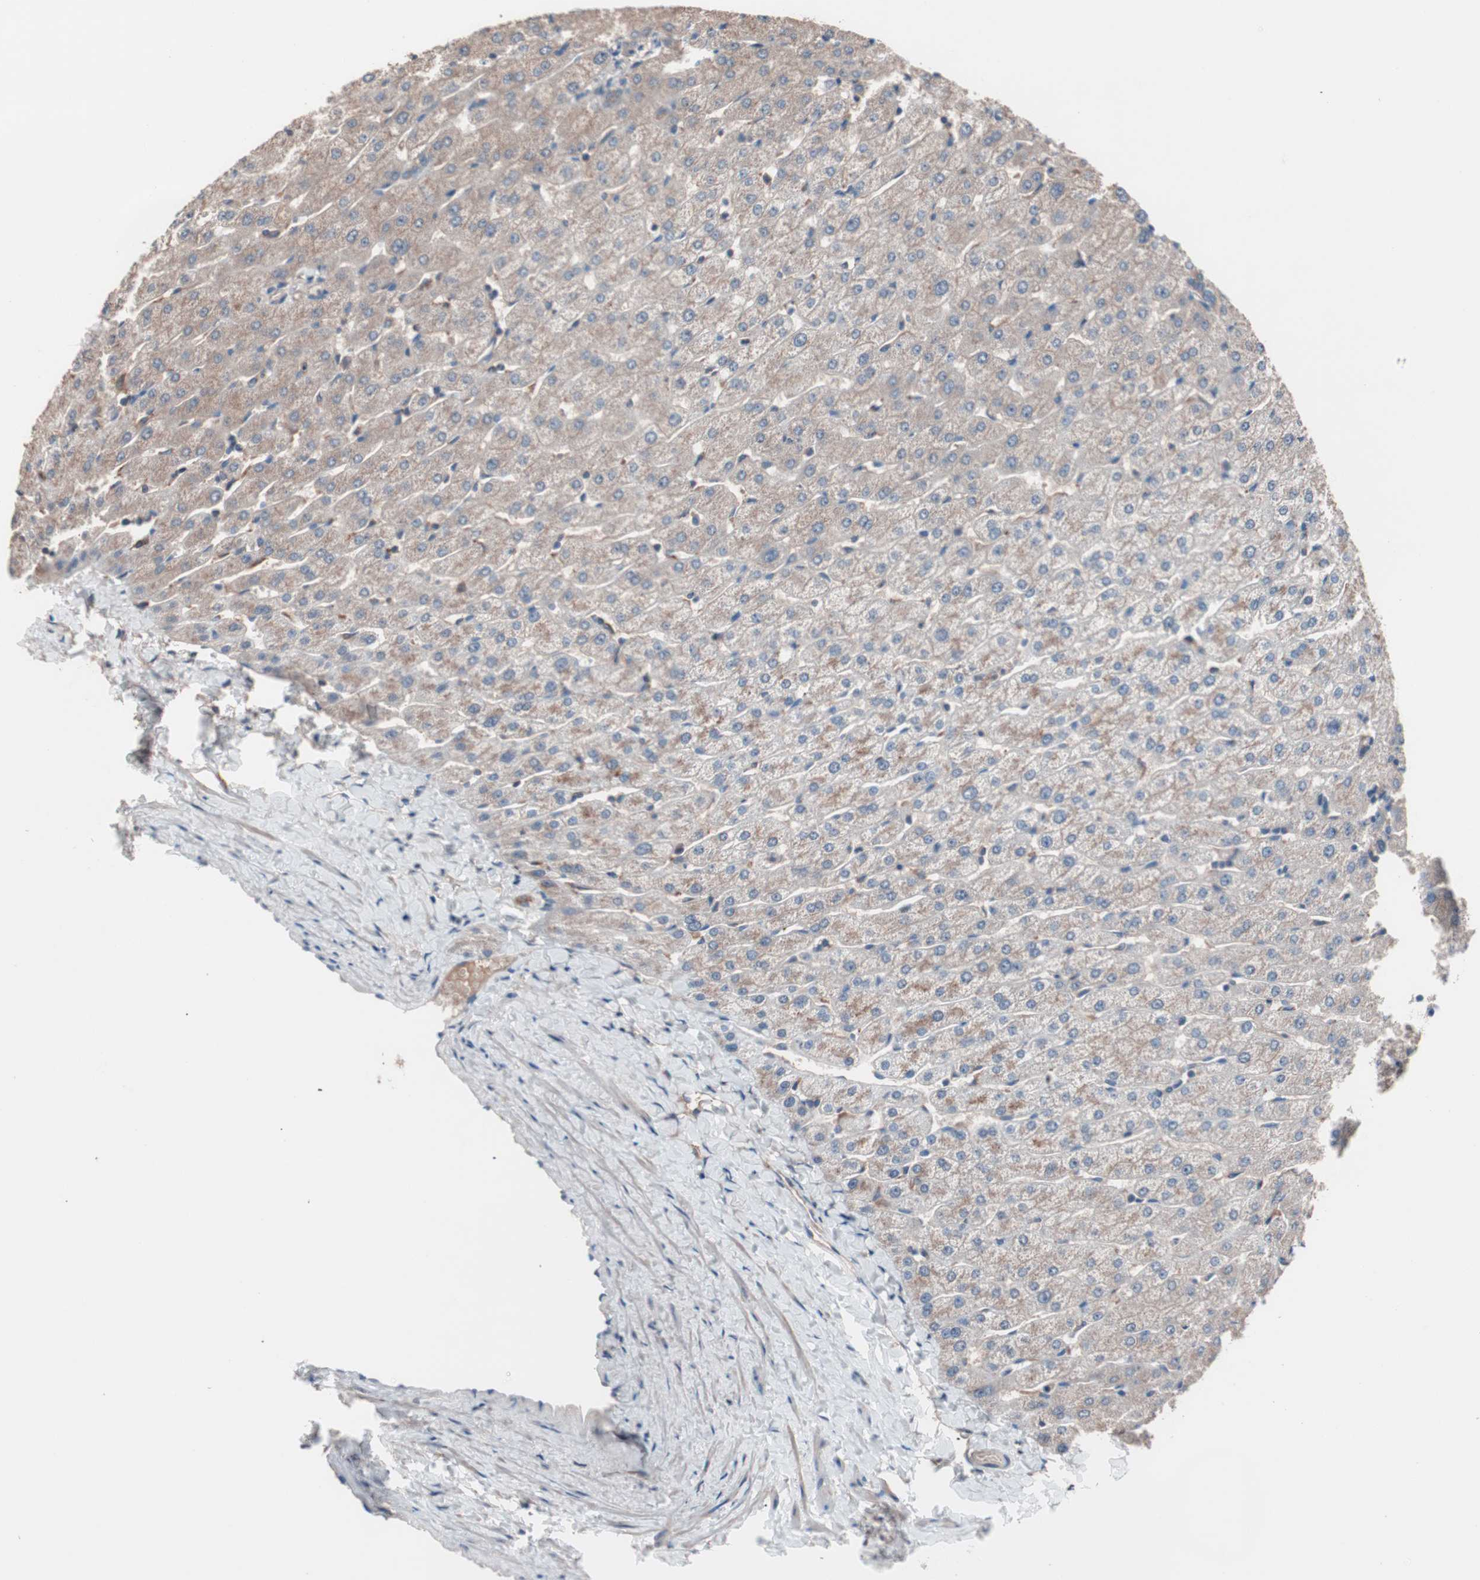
{"staining": {"intensity": "weak", "quantity": ">75%", "location": "cytoplasmic/membranous"}, "tissue": "liver", "cell_type": "Cholangiocytes", "image_type": "normal", "snomed": [{"axis": "morphology", "description": "Normal tissue, NOS"}, {"axis": "morphology", "description": "Fibrosis, NOS"}, {"axis": "topography", "description": "Liver"}], "caption": "IHC (DAB) staining of normal human liver reveals weak cytoplasmic/membranous protein positivity in about >75% of cholangiocytes.", "gene": "ATG7", "patient": {"sex": "female", "age": 29}}